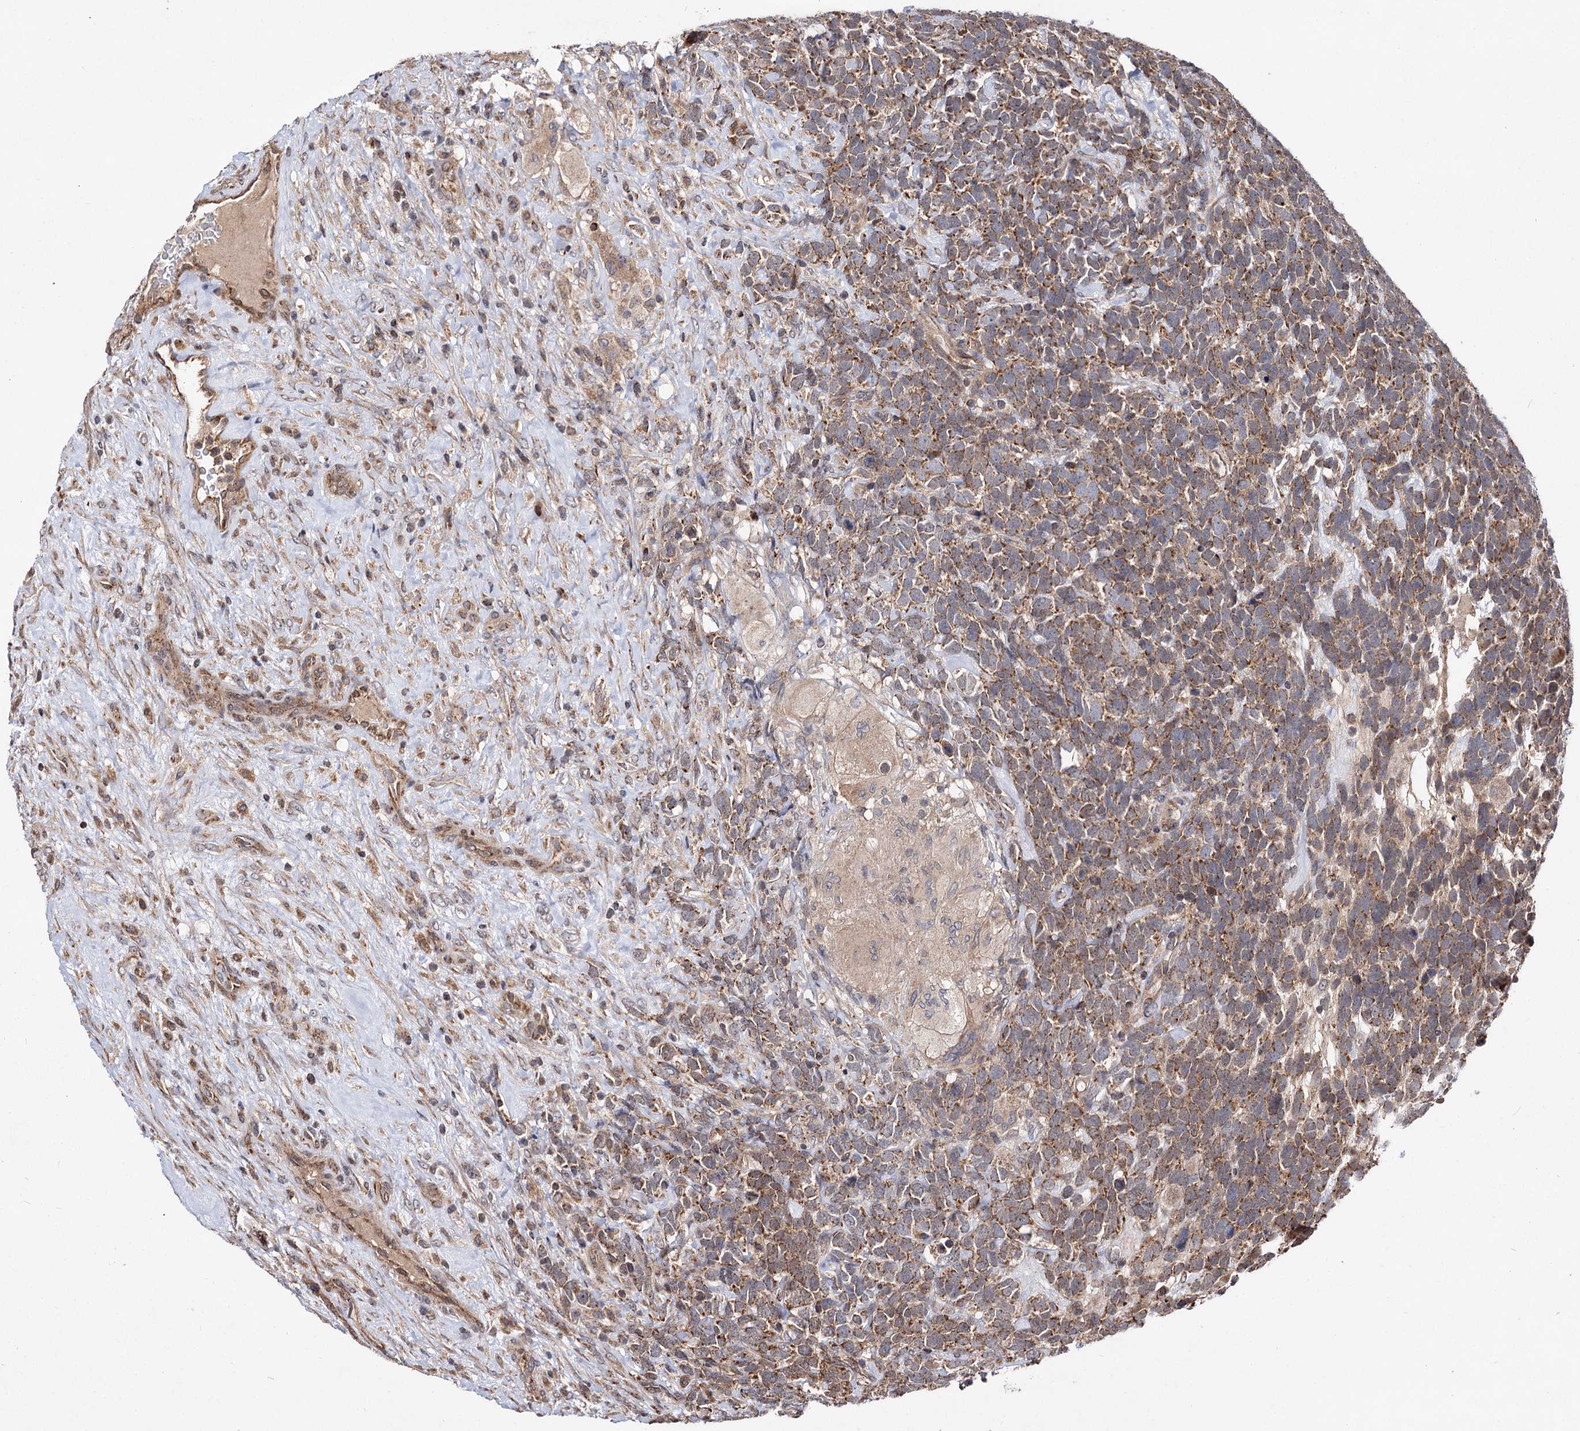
{"staining": {"intensity": "moderate", "quantity": ">75%", "location": "cytoplasmic/membranous"}, "tissue": "urothelial cancer", "cell_type": "Tumor cells", "image_type": "cancer", "snomed": [{"axis": "morphology", "description": "Urothelial carcinoma, High grade"}, {"axis": "topography", "description": "Urinary bladder"}], "caption": "An immunohistochemistry (IHC) photomicrograph of neoplastic tissue is shown. Protein staining in brown labels moderate cytoplasmic/membranous positivity in high-grade urothelial carcinoma within tumor cells. The staining was performed using DAB to visualize the protein expression in brown, while the nuclei were stained in blue with hematoxylin (Magnification: 20x).", "gene": "CEP76", "patient": {"sex": "female", "age": 82}}